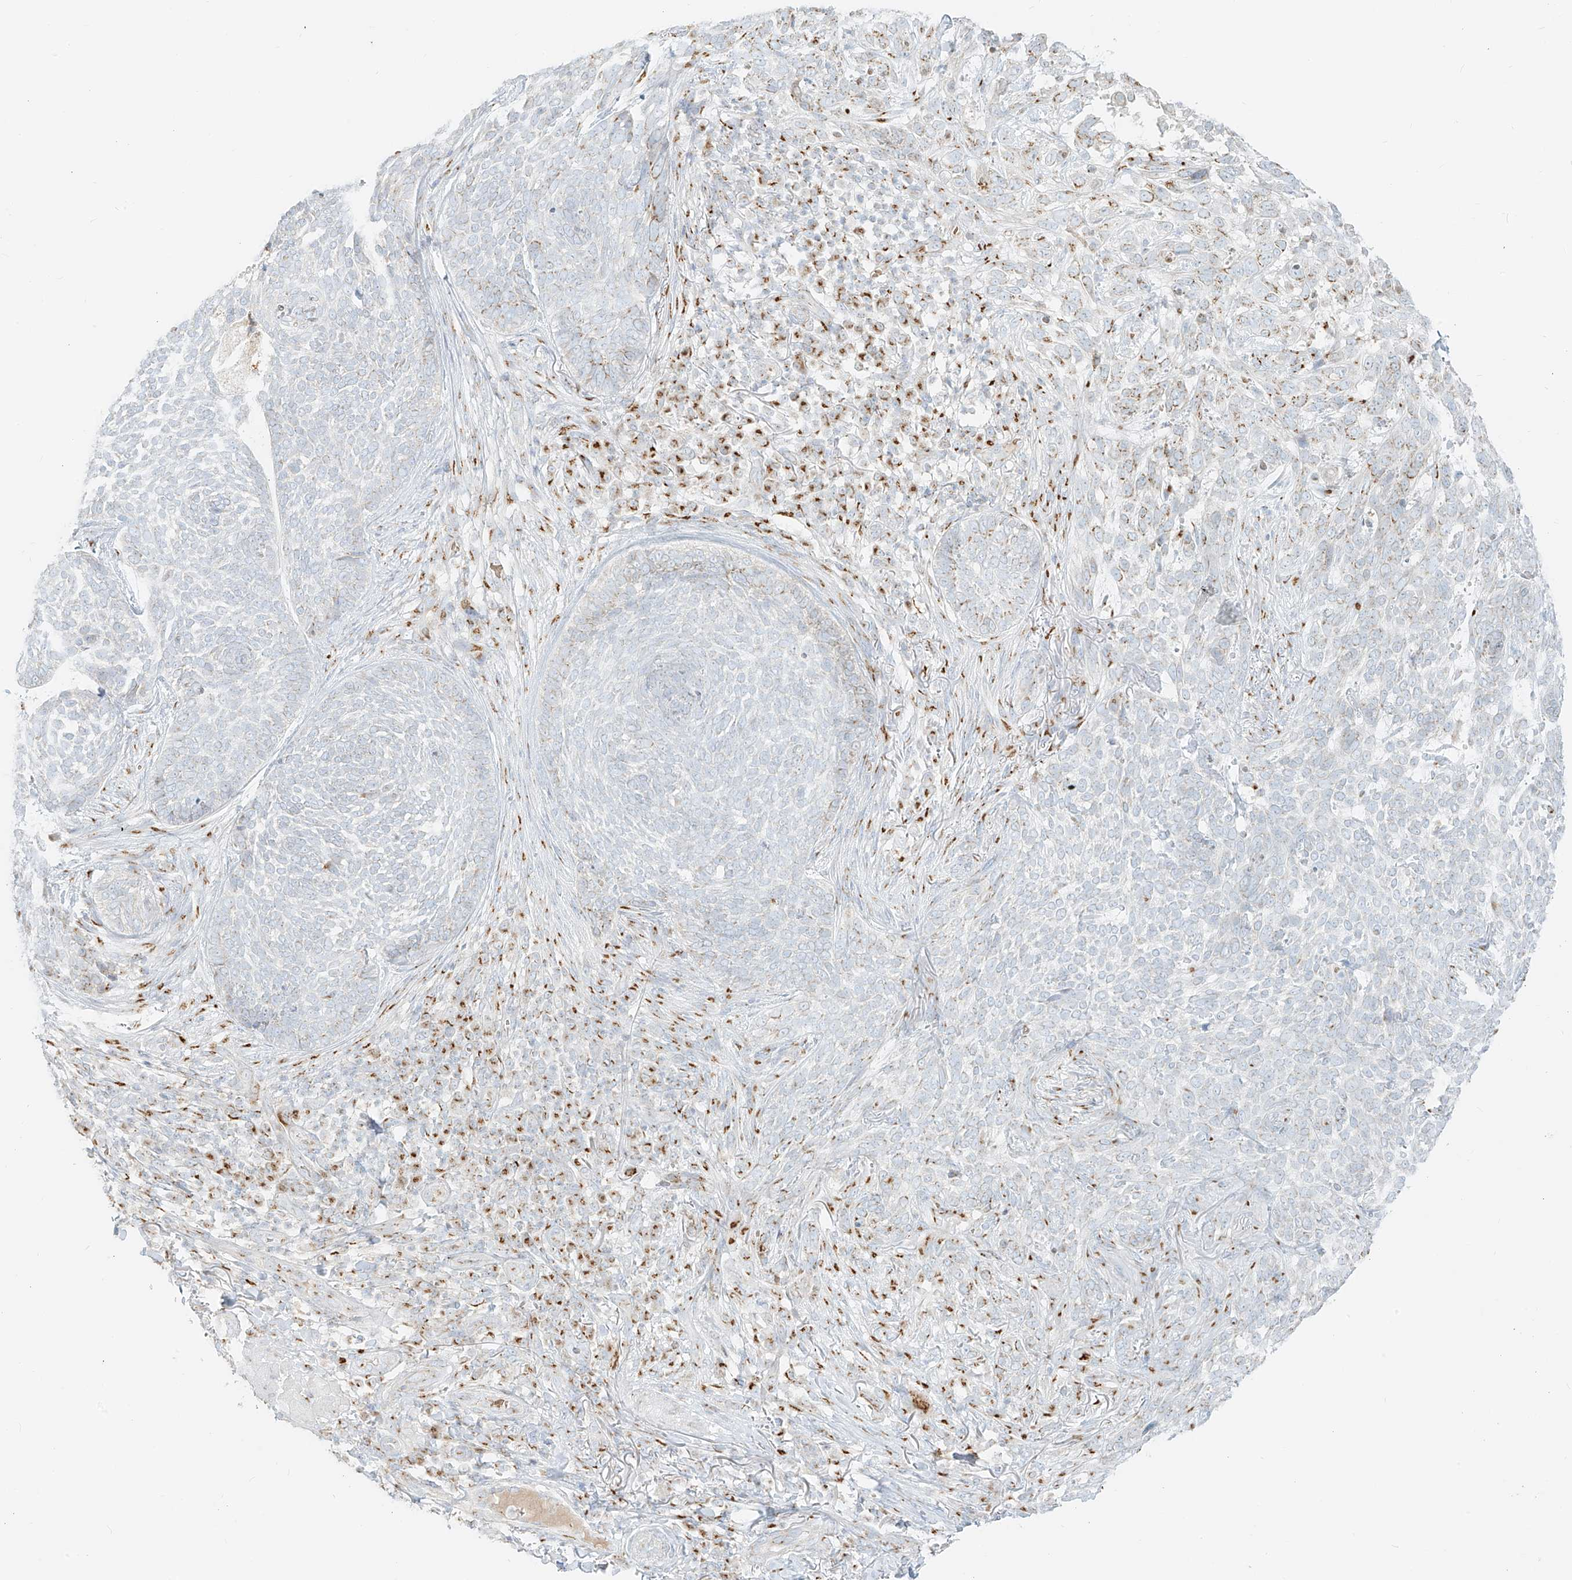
{"staining": {"intensity": "weak", "quantity": "<25%", "location": "cytoplasmic/membranous"}, "tissue": "skin cancer", "cell_type": "Tumor cells", "image_type": "cancer", "snomed": [{"axis": "morphology", "description": "Basal cell carcinoma"}, {"axis": "topography", "description": "Skin"}], "caption": "Tumor cells show no significant protein positivity in skin cancer (basal cell carcinoma). (Brightfield microscopy of DAB IHC at high magnification).", "gene": "TMEM87B", "patient": {"sex": "female", "age": 64}}